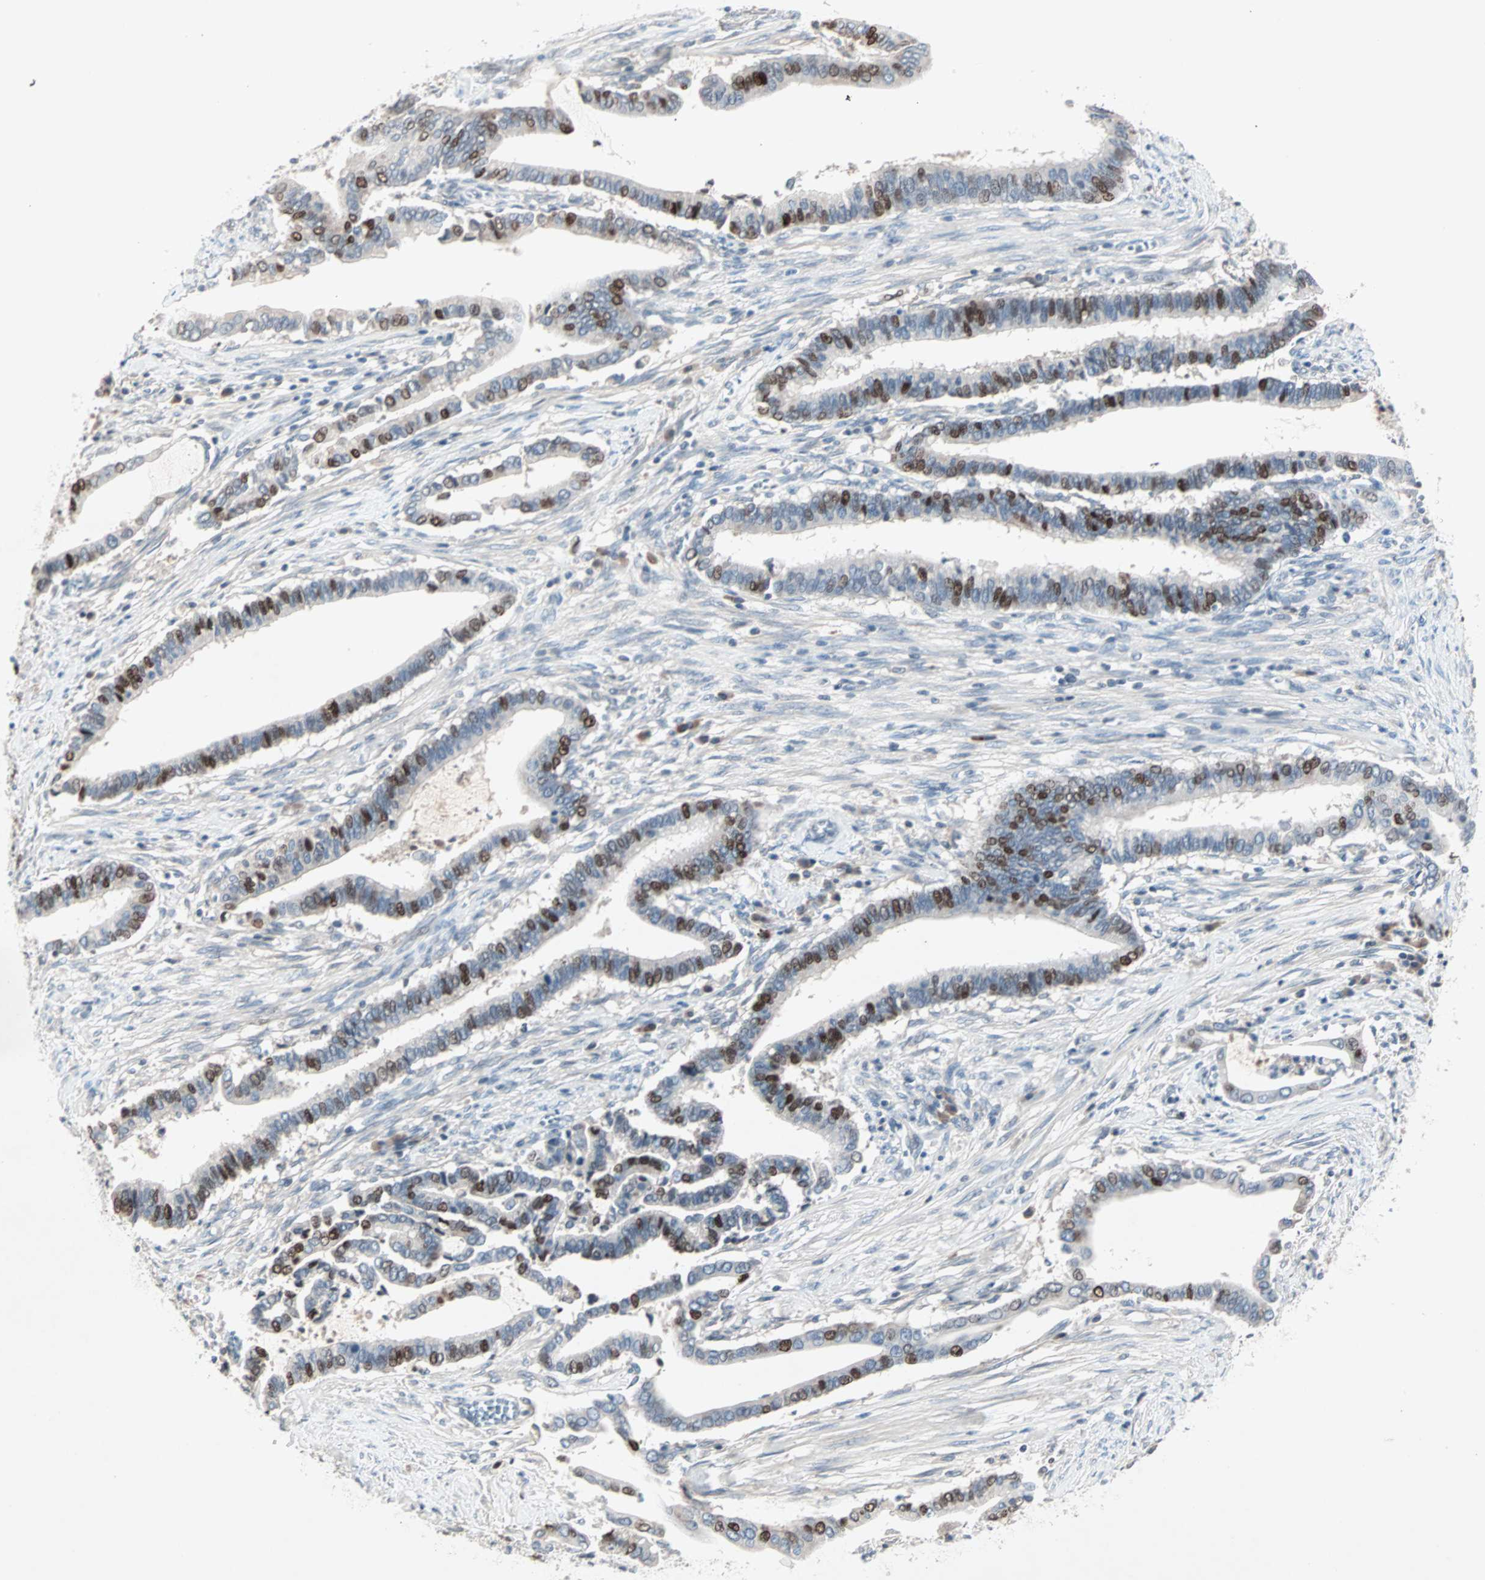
{"staining": {"intensity": "strong", "quantity": "<25%", "location": "nuclear"}, "tissue": "cervical cancer", "cell_type": "Tumor cells", "image_type": "cancer", "snomed": [{"axis": "morphology", "description": "Adenocarcinoma, NOS"}, {"axis": "topography", "description": "Cervix"}], "caption": "IHC of cervical cancer exhibits medium levels of strong nuclear staining in about <25% of tumor cells. The protein of interest is stained brown, and the nuclei are stained in blue (DAB IHC with brightfield microscopy, high magnification).", "gene": "CCNE2", "patient": {"sex": "female", "age": 44}}